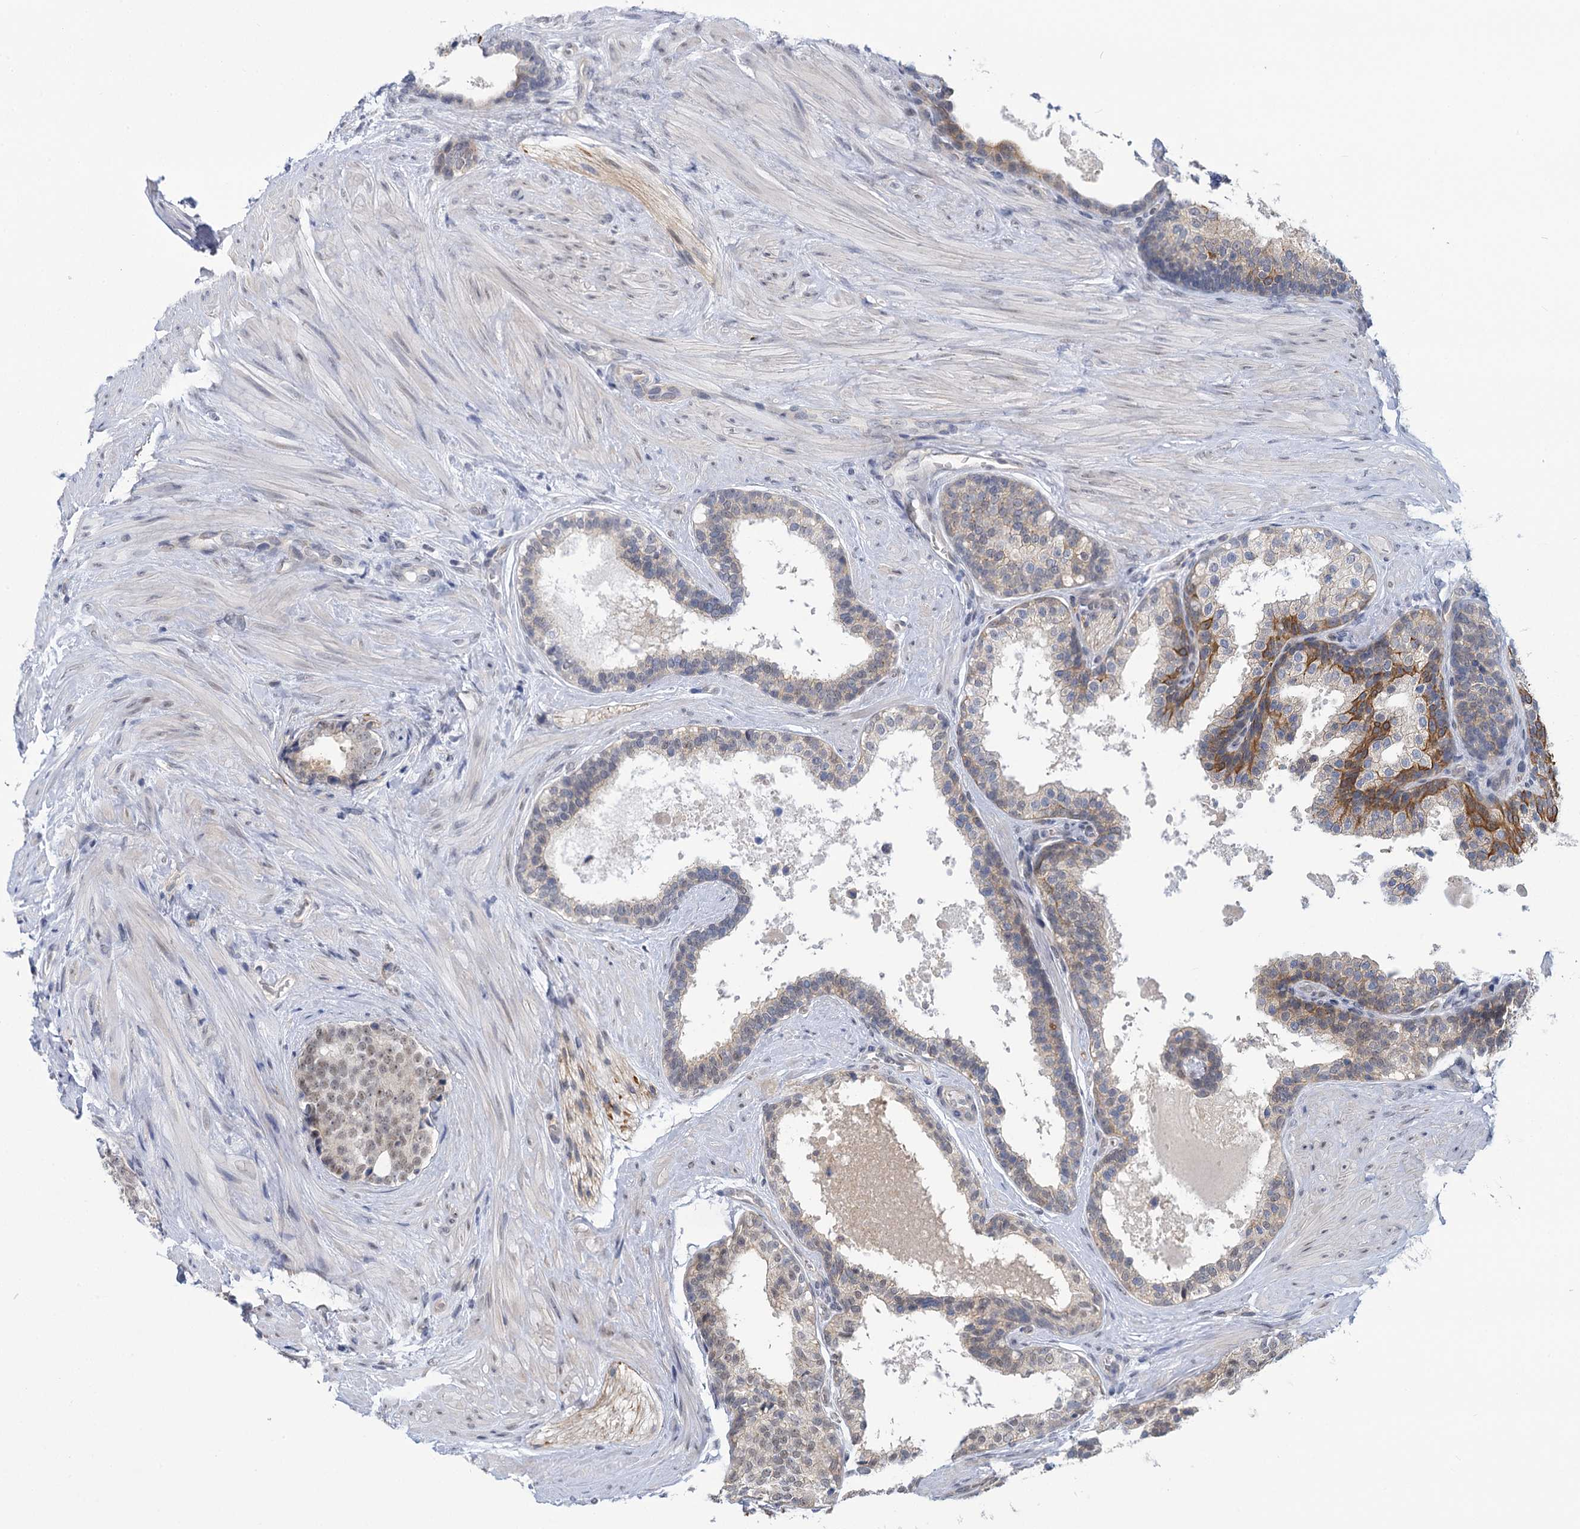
{"staining": {"intensity": "weak", "quantity": ">75%", "location": "nuclear"}, "tissue": "prostate cancer", "cell_type": "Tumor cells", "image_type": "cancer", "snomed": [{"axis": "morphology", "description": "Adenocarcinoma, High grade"}, {"axis": "topography", "description": "Prostate"}], "caption": "Protein expression analysis of high-grade adenocarcinoma (prostate) exhibits weak nuclear expression in approximately >75% of tumor cells.", "gene": "MBLAC2", "patient": {"sex": "male", "age": 56}}